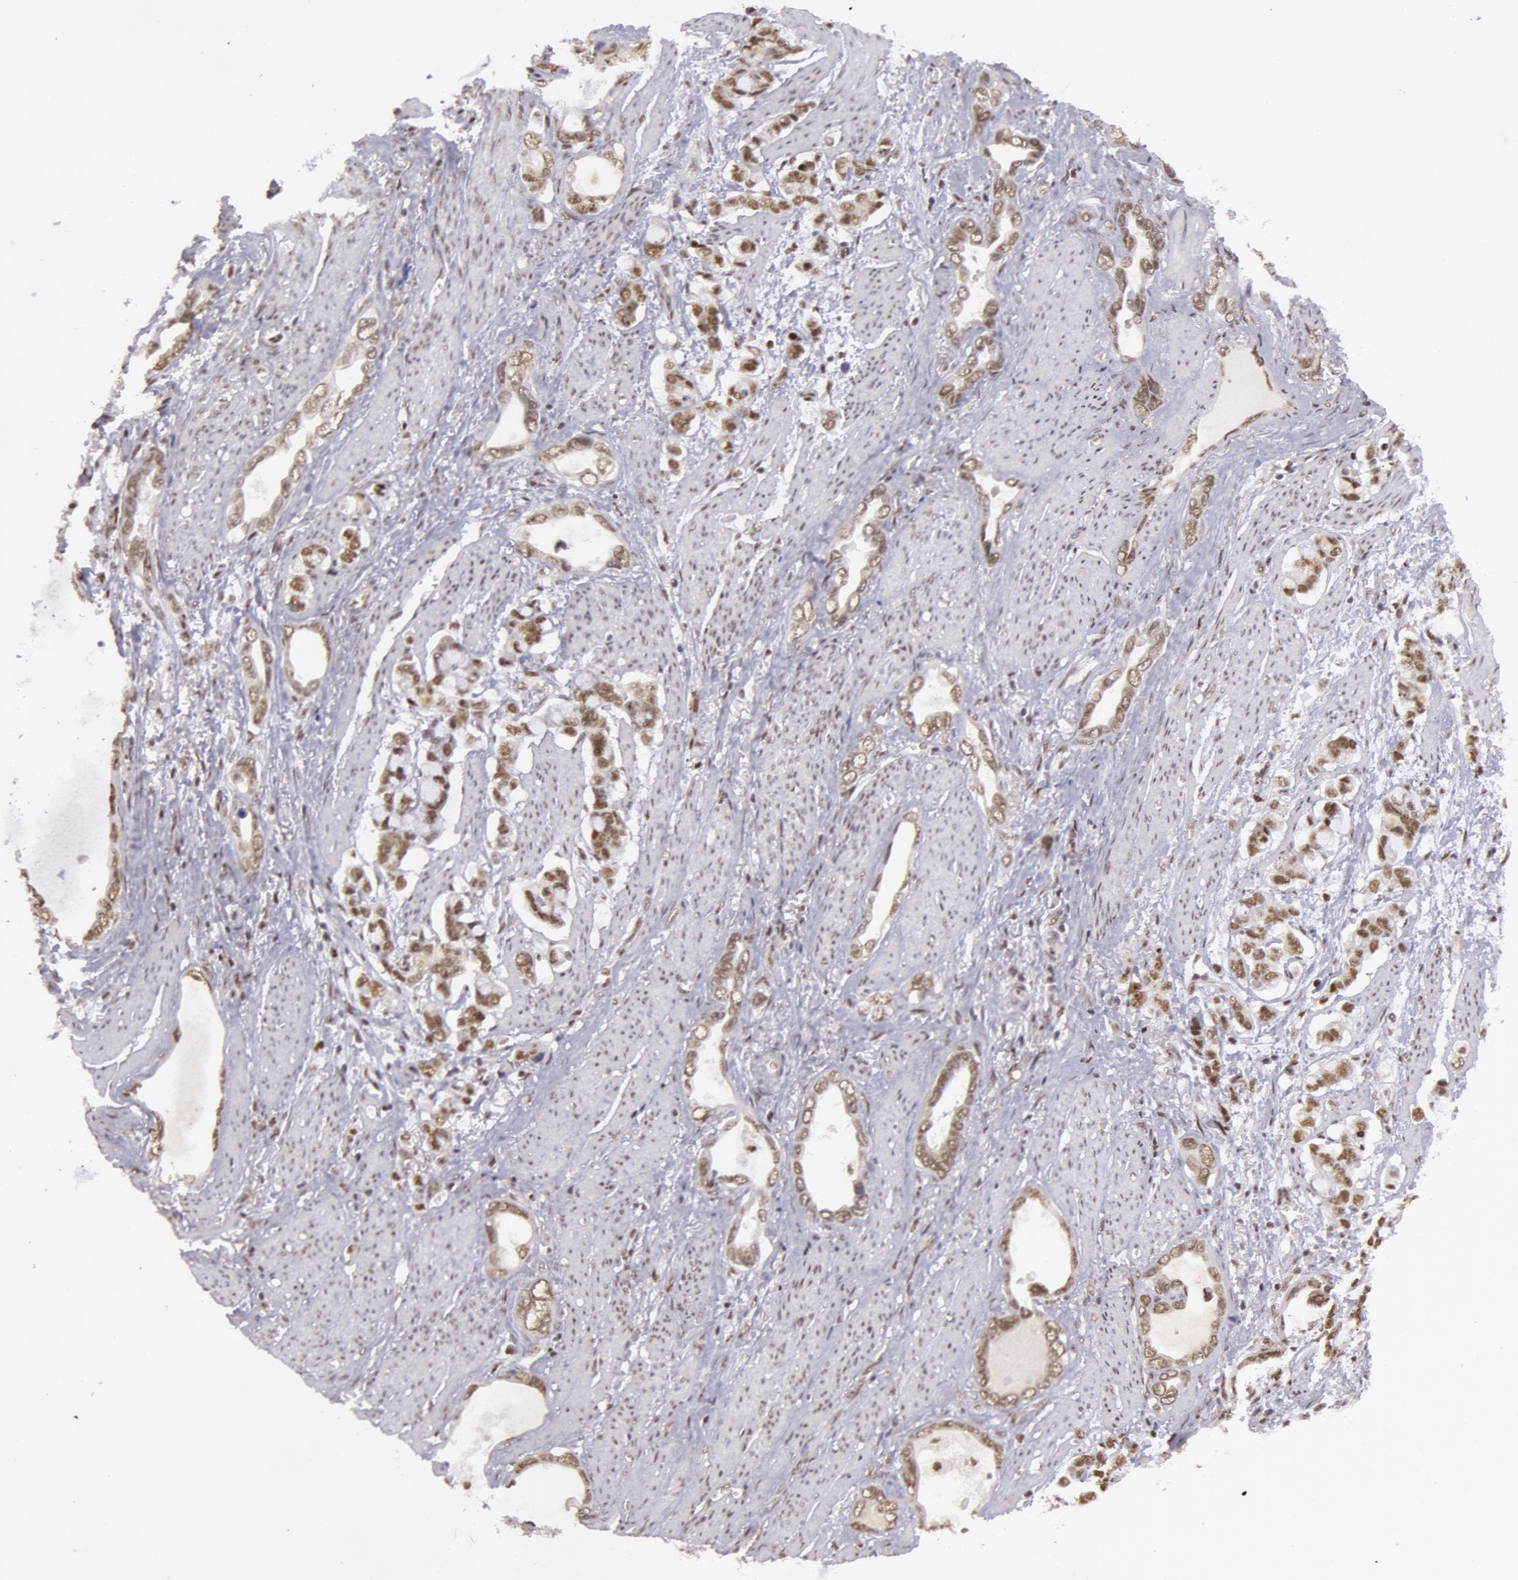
{"staining": {"intensity": "moderate", "quantity": "25%-75%", "location": "cytoplasmic/membranous,nuclear"}, "tissue": "stomach cancer", "cell_type": "Tumor cells", "image_type": "cancer", "snomed": [{"axis": "morphology", "description": "Adenocarcinoma, NOS"}, {"axis": "topography", "description": "Stomach"}], "caption": "Immunohistochemistry histopathology image of human stomach cancer (adenocarcinoma) stained for a protein (brown), which reveals medium levels of moderate cytoplasmic/membranous and nuclear staining in about 25%-75% of tumor cells.", "gene": "VRTN", "patient": {"sex": "male", "age": 78}}